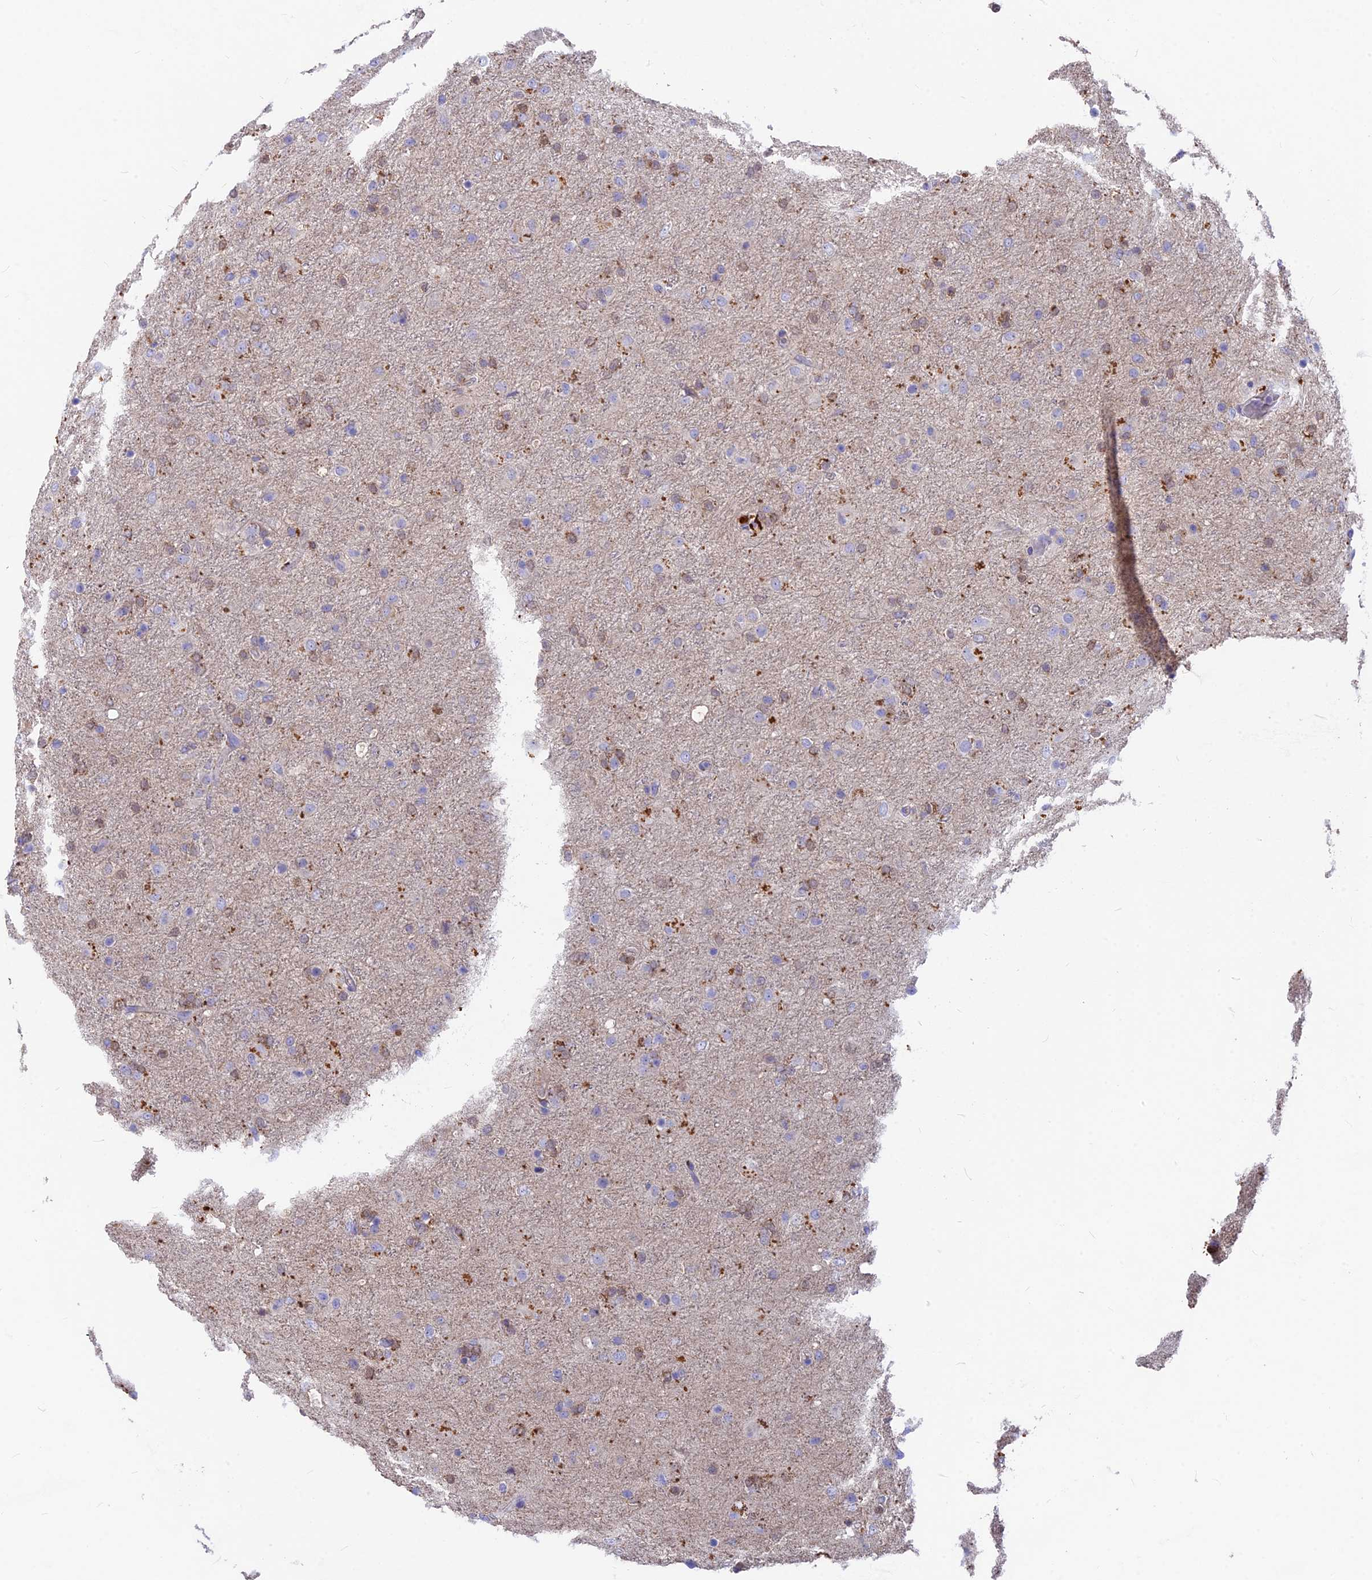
{"staining": {"intensity": "negative", "quantity": "none", "location": "none"}, "tissue": "glioma", "cell_type": "Tumor cells", "image_type": "cancer", "snomed": [{"axis": "morphology", "description": "Glioma, malignant, Low grade"}, {"axis": "topography", "description": "Brain"}], "caption": "Immunohistochemistry (IHC) of malignant low-grade glioma shows no positivity in tumor cells. Nuclei are stained in blue.", "gene": "PZP", "patient": {"sex": "male", "age": 65}}